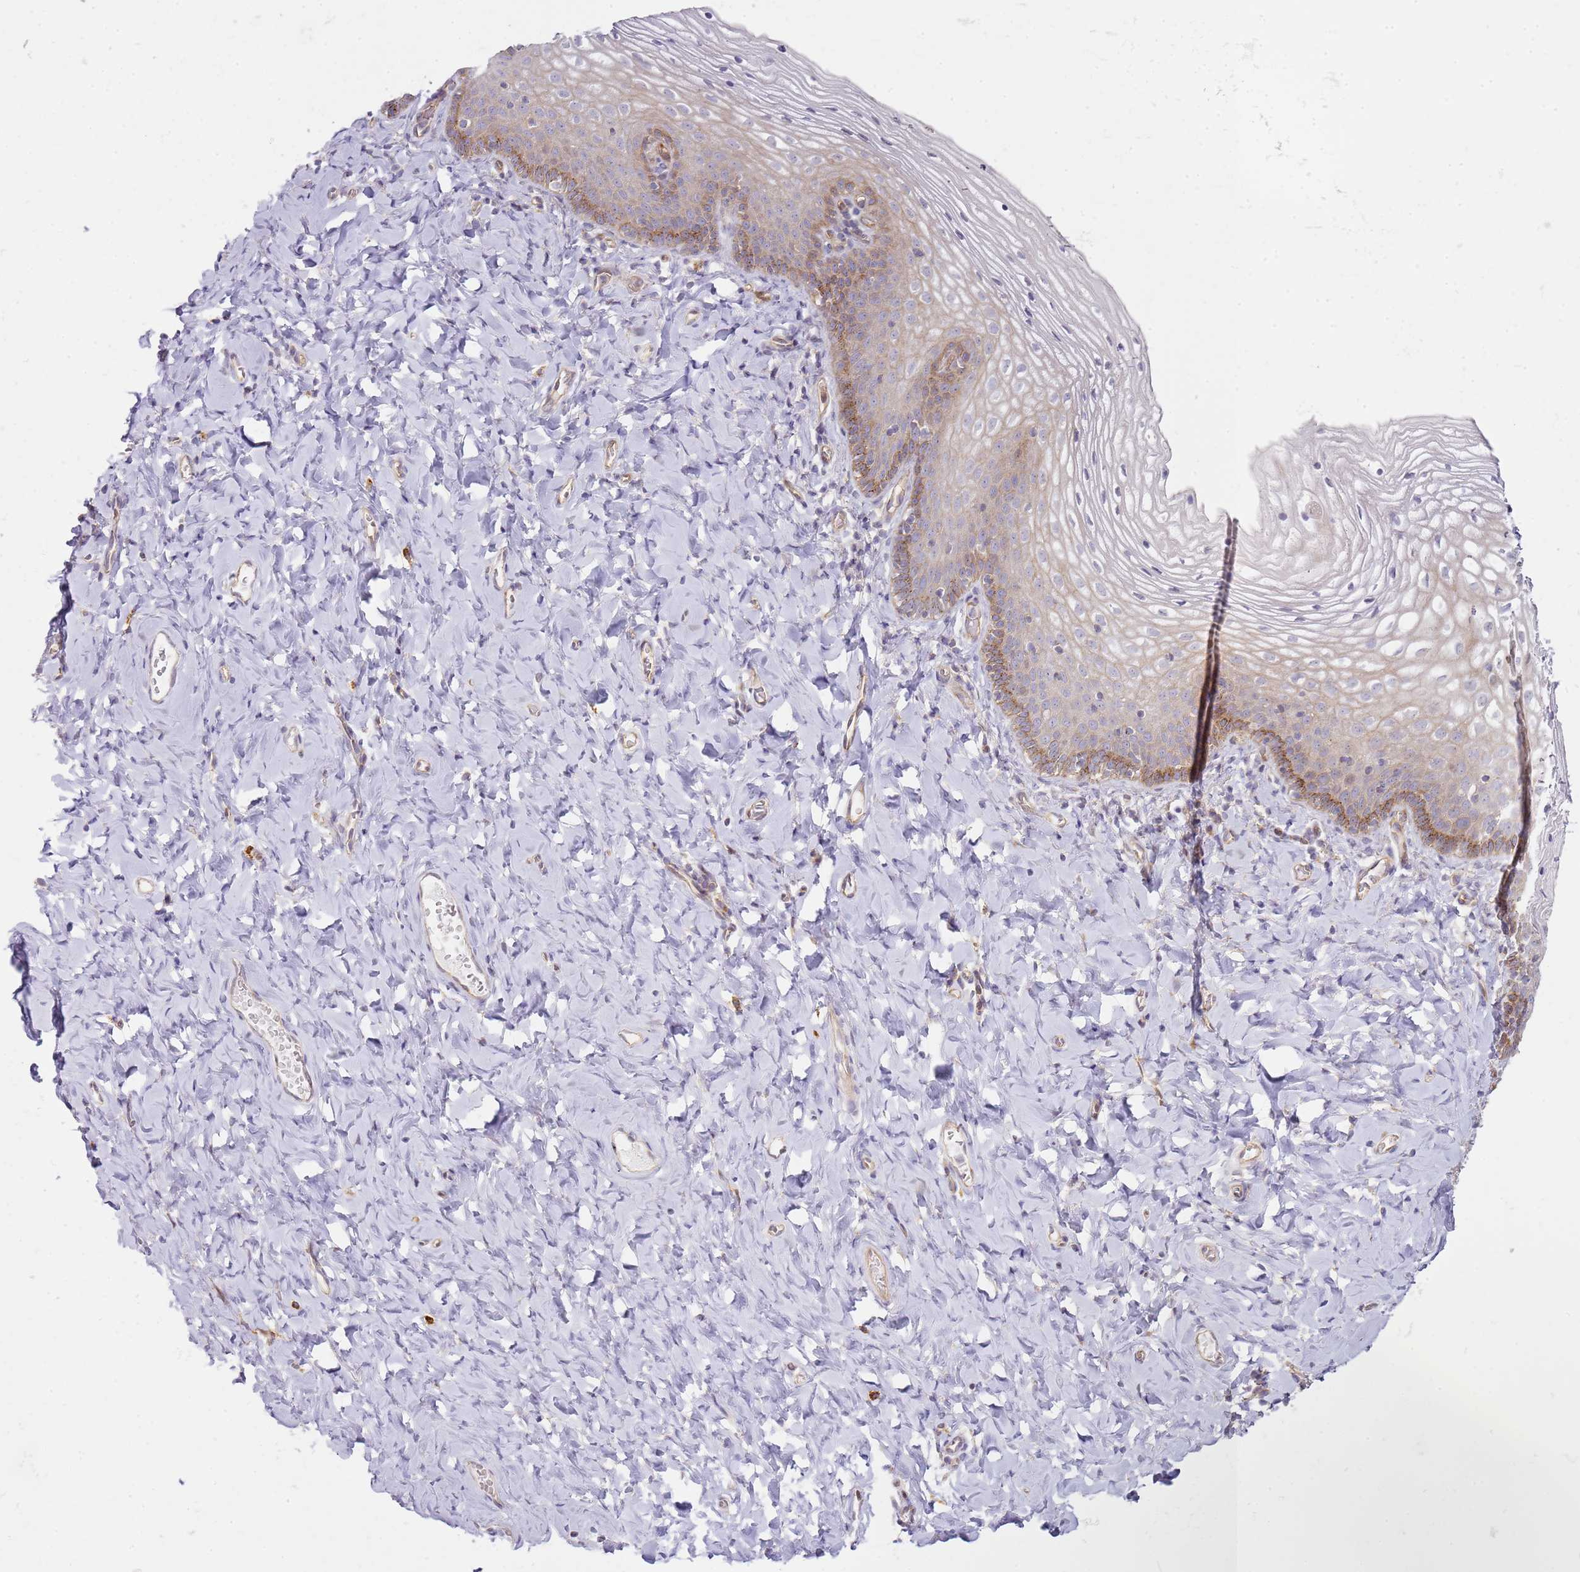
{"staining": {"intensity": "moderate", "quantity": "<25%", "location": "cytoplasmic/membranous"}, "tissue": "vagina", "cell_type": "Squamous epithelial cells", "image_type": "normal", "snomed": [{"axis": "morphology", "description": "Normal tissue, NOS"}, {"axis": "topography", "description": "Vagina"}], "caption": "The photomicrograph reveals staining of normal vagina, revealing moderate cytoplasmic/membranous protein positivity (brown color) within squamous epithelial cells. Using DAB (3,3'-diaminobenzidine) (brown) and hematoxylin (blue) stains, captured at high magnification using brightfield microscopy.", "gene": "GRAP", "patient": {"sex": "female", "age": 60}}